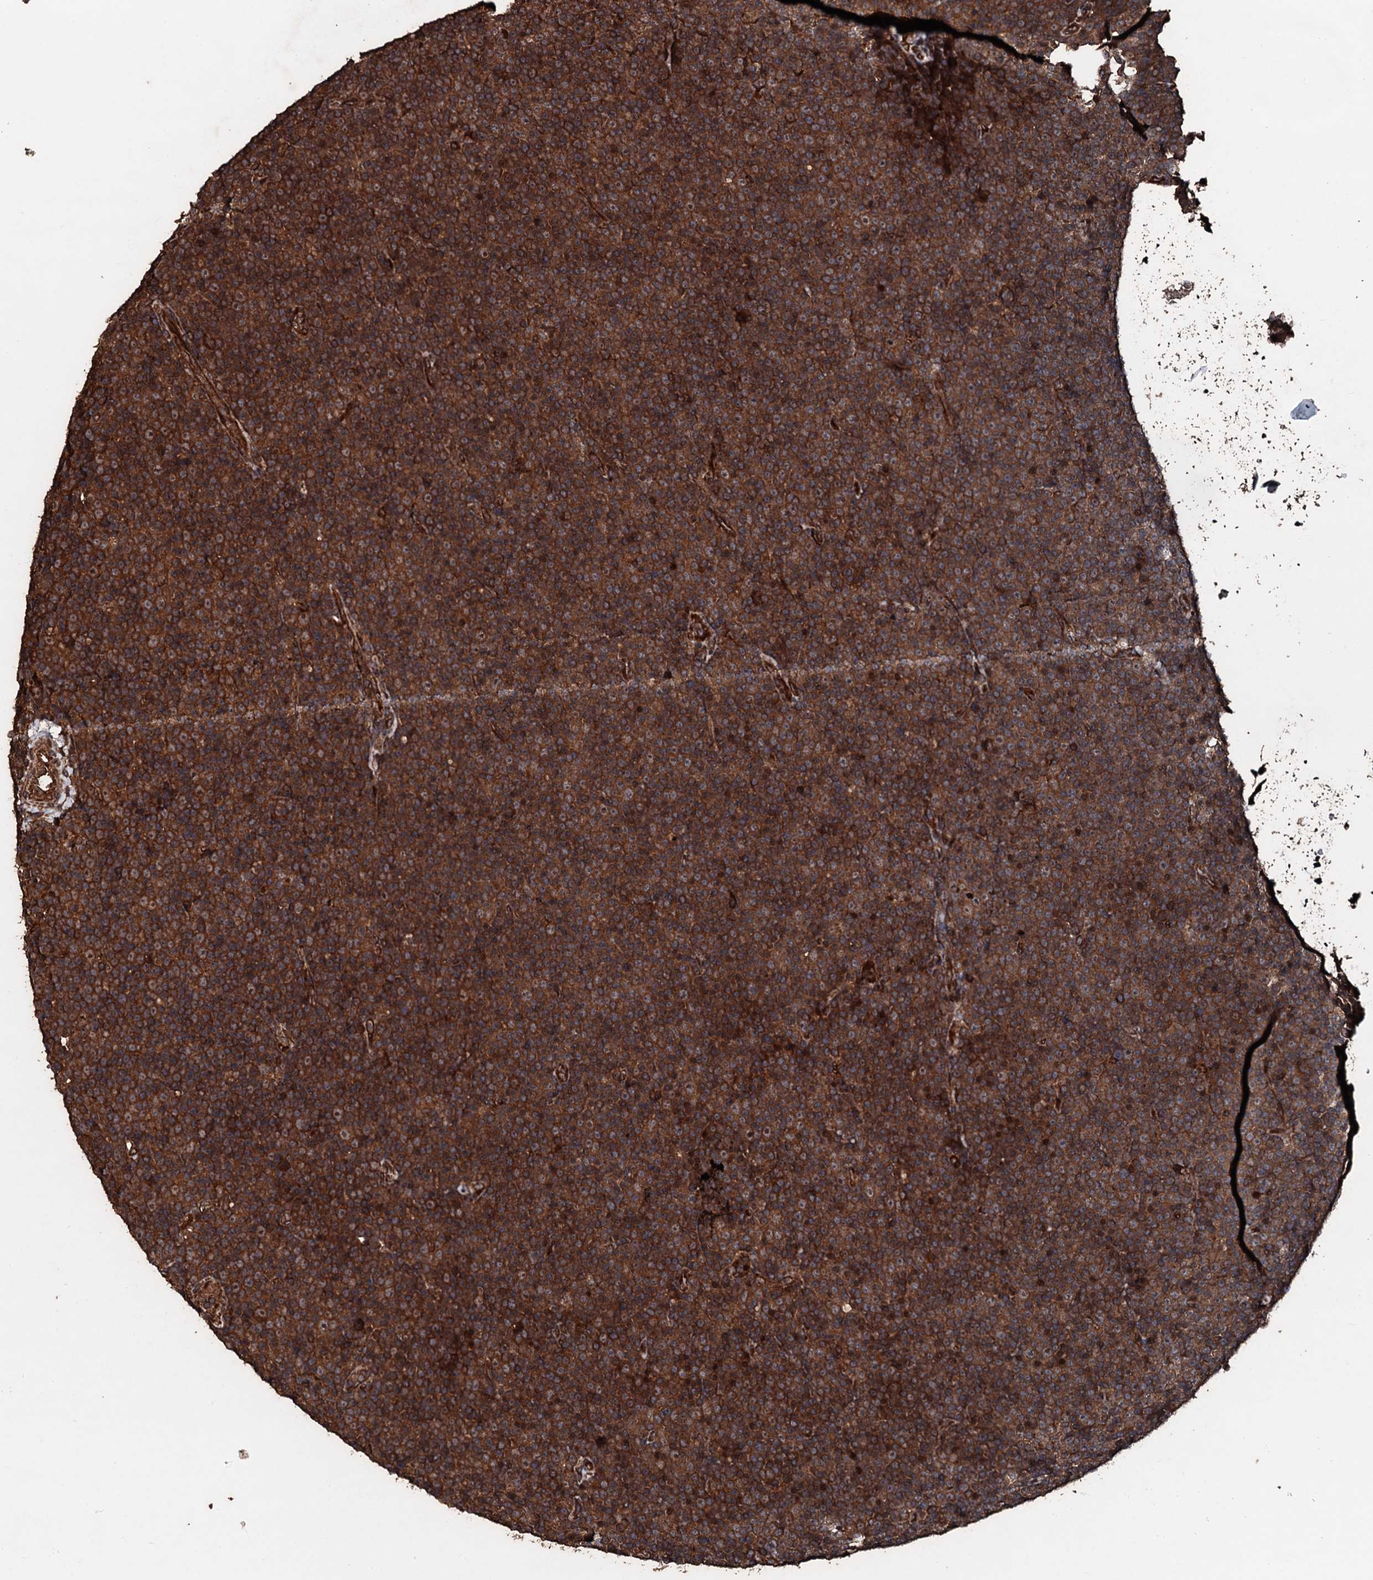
{"staining": {"intensity": "strong", "quantity": ">75%", "location": "cytoplasmic/membranous"}, "tissue": "lymphoma", "cell_type": "Tumor cells", "image_type": "cancer", "snomed": [{"axis": "morphology", "description": "Malignant lymphoma, non-Hodgkin's type, Low grade"}, {"axis": "topography", "description": "Lymph node"}], "caption": "Immunohistochemical staining of human malignant lymphoma, non-Hodgkin's type (low-grade) reveals high levels of strong cytoplasmic/membranous protein positivity in approximately >75% of tumor cells.", "gene": "KIF18A", "patient": {"sex": "female", "age": 67}}